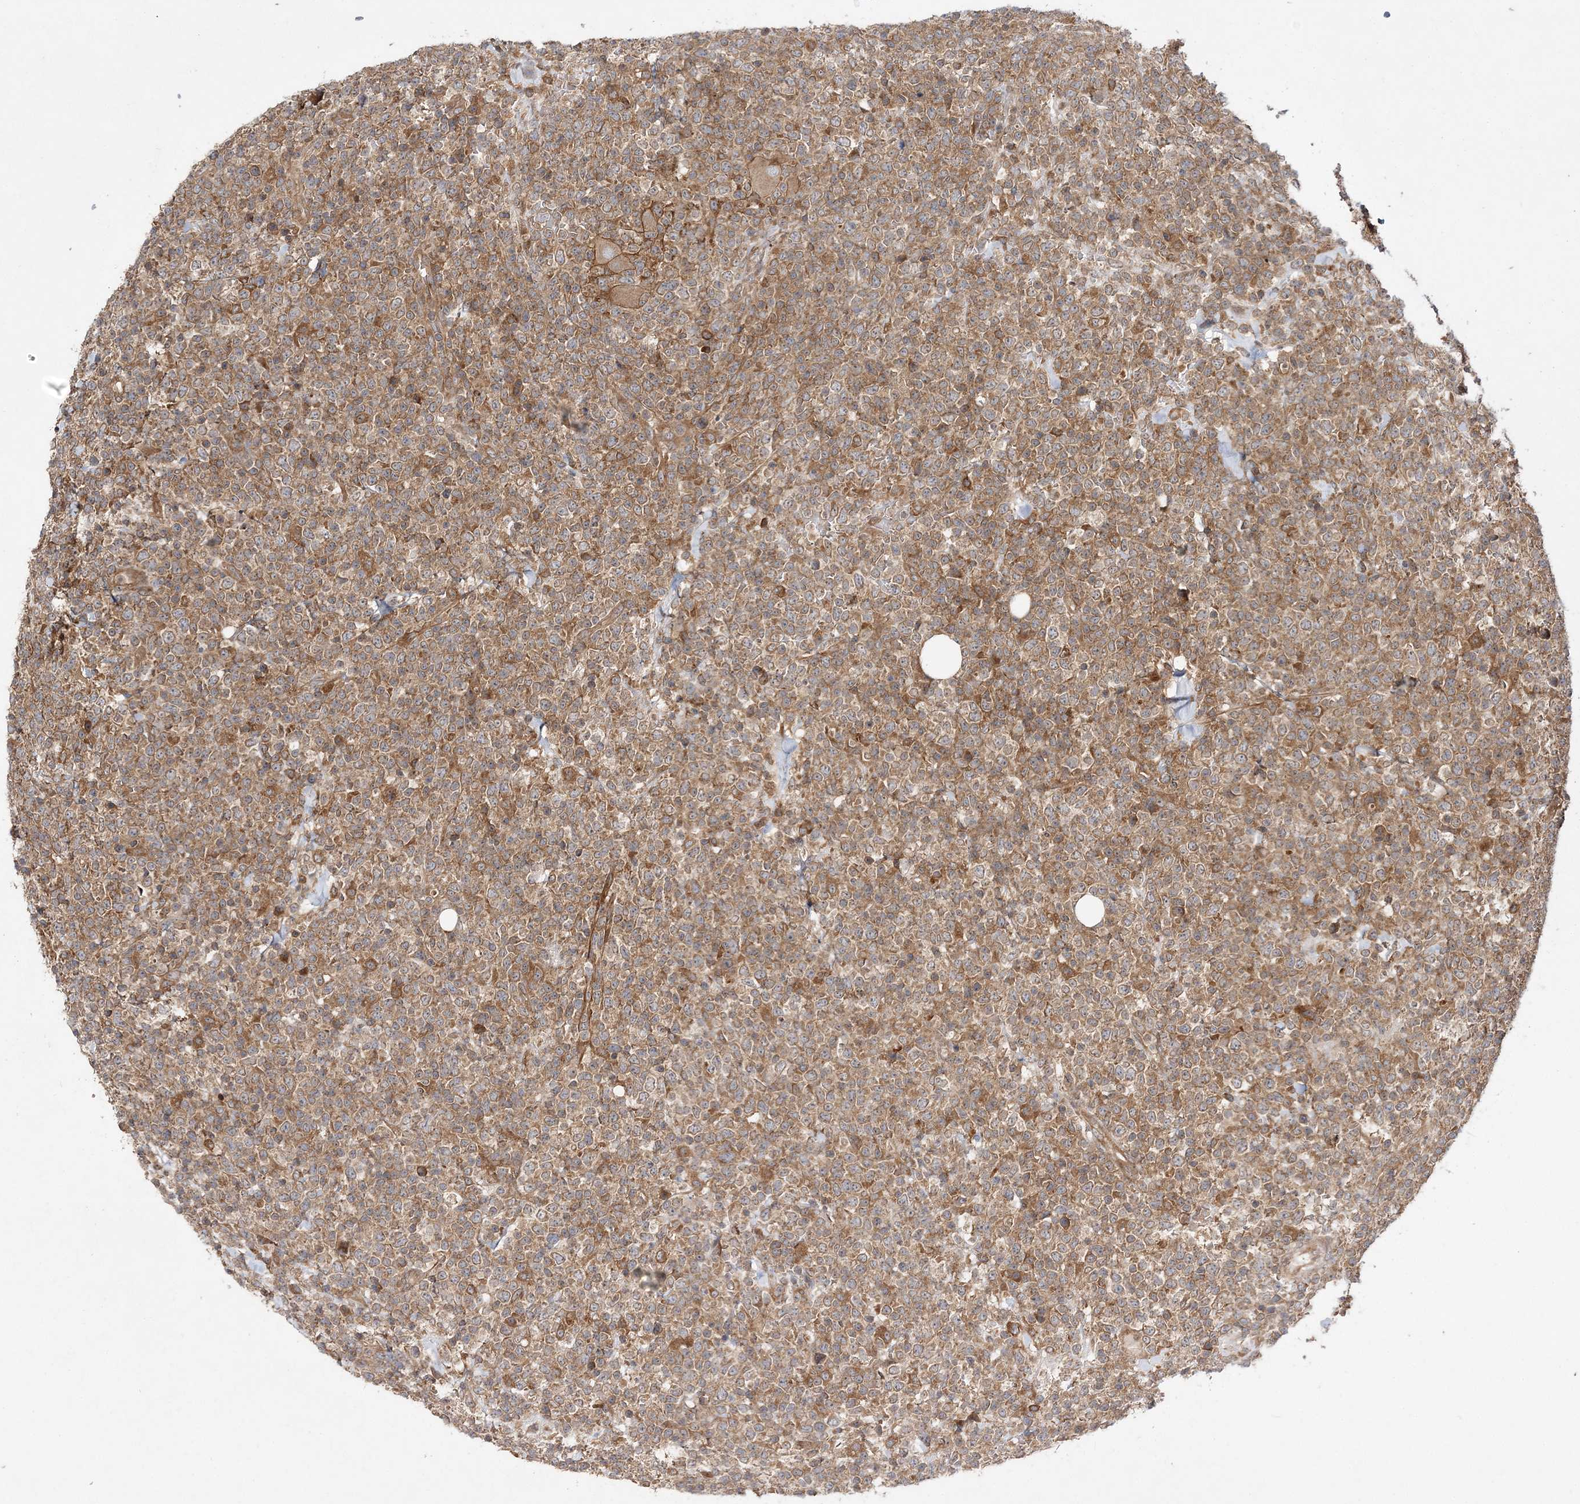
{"staining": {"intensity": "moderate", "quantity": ">75%", "location": "cytoplasmic/membranous"}, "tissue": "lymphoma", "cell_type": "Tumor cells", "image_type": "cancer", "snomed": [{"axis": "morphology", "description": "Malignant lymphoma, non-Hodgkin's type, High grade"}, {"axis": "topography", "description": "Colon"}], "caption": "Moderate cytoplasmic/membranous expression for a protein is identified in about >75% of tumor cells of lymphoma using immunohistochemistry (IHC).", "gene": "TMEM9B", "patient": {"sex": "female", "age": 53}}